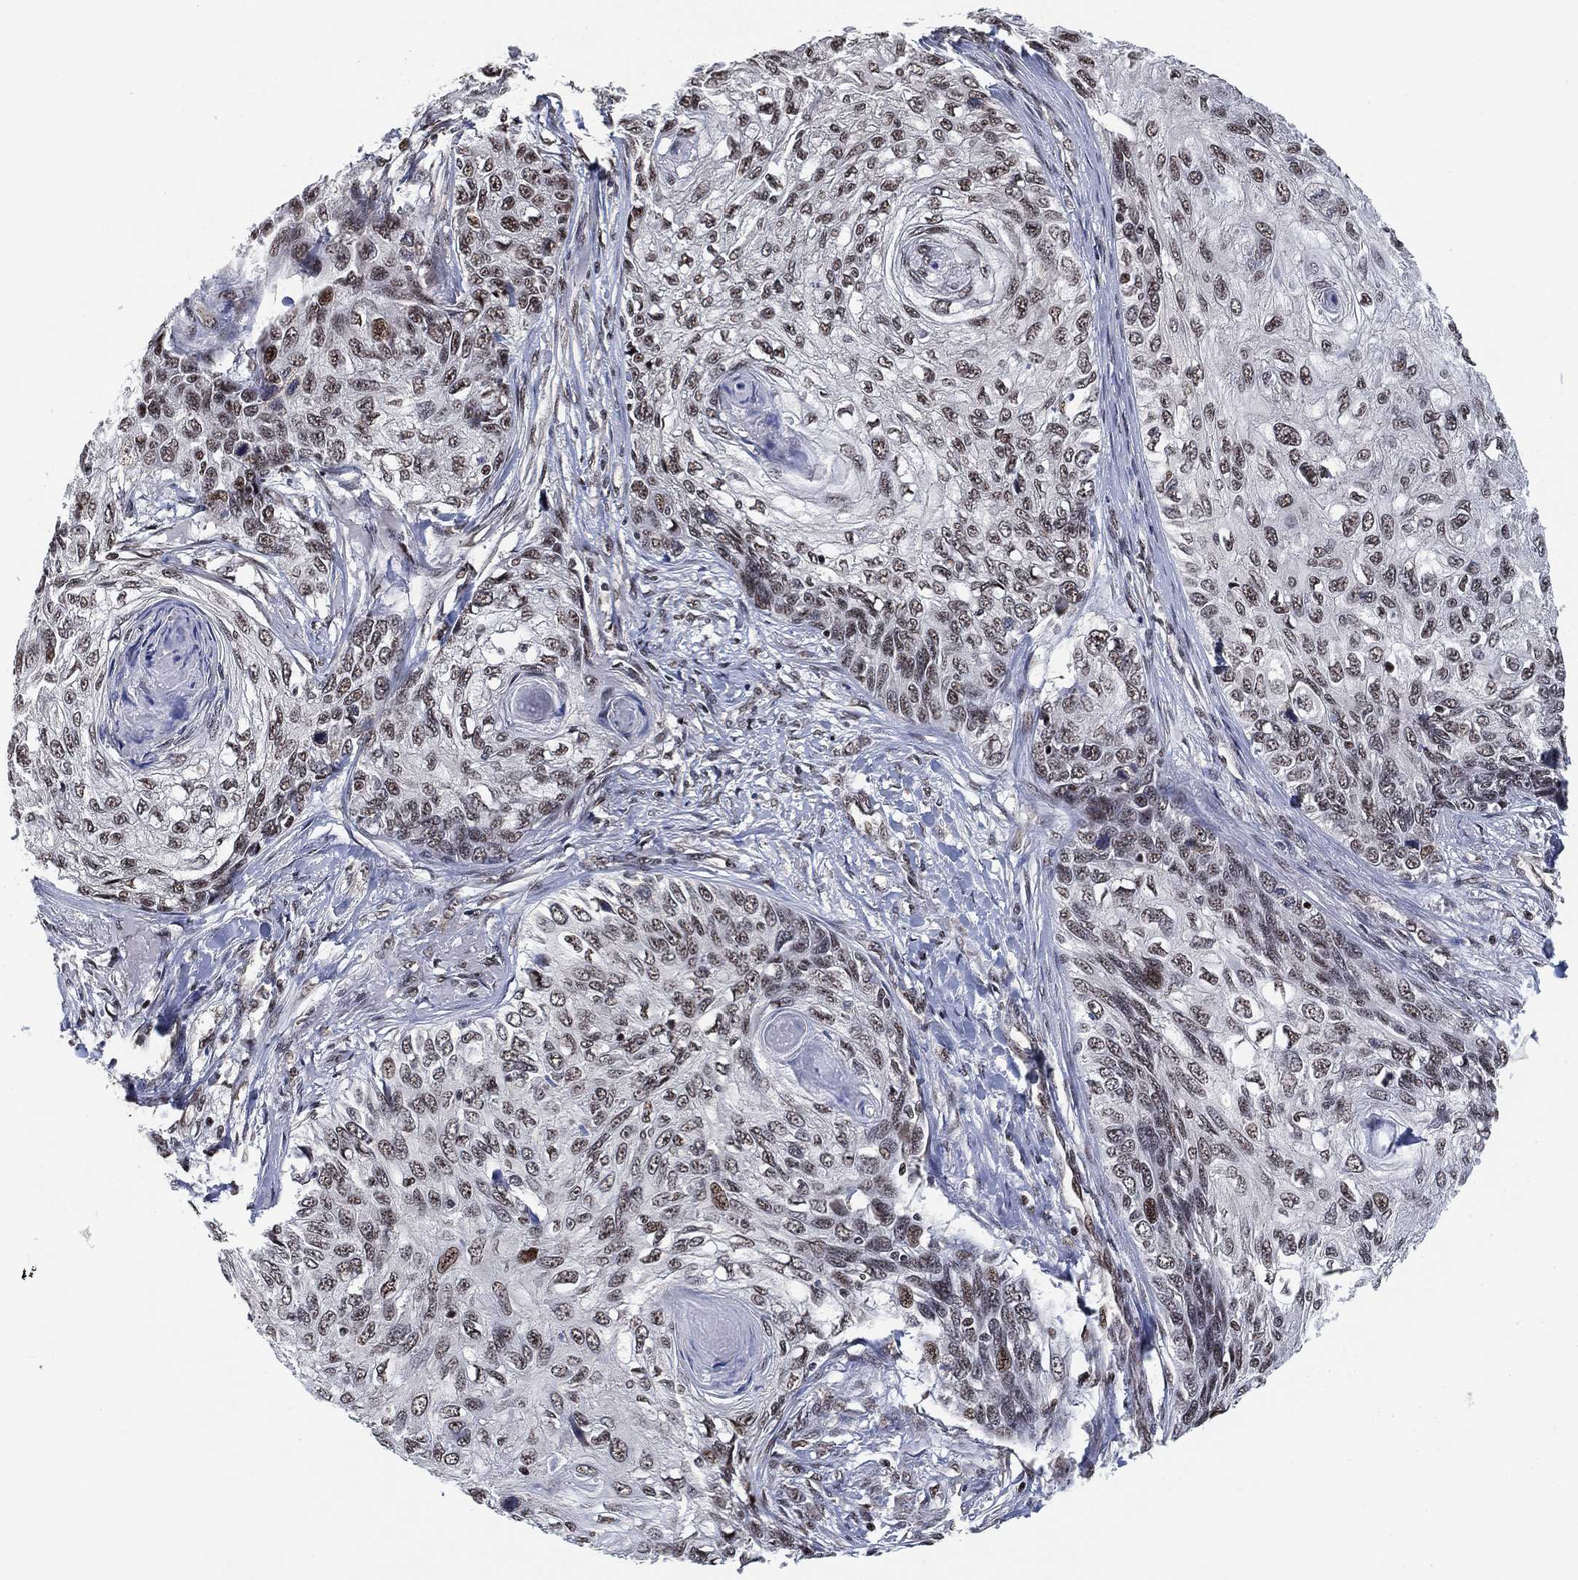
{"staining": {"intensity": "moderate", "quantity": "25%-75%", "location": "nuclear"}, "tissue": "skin cancer", "cell_type": "Tumor cells", "image_type": "cancer", "snomed": [{"axis": "morphology", "description": "Squamous cell carcinoma, NOS"}, {"axis": "topography", "description": "Skin"}], "caption": "A medium amount of moderate nuclear staining is seen in approximately 25%-75% of tumor cells in squamous cell carcinoma (skin) tissue.", "gene": "ZSCAN30", "patient": {"sex": "male", "age": 92}}